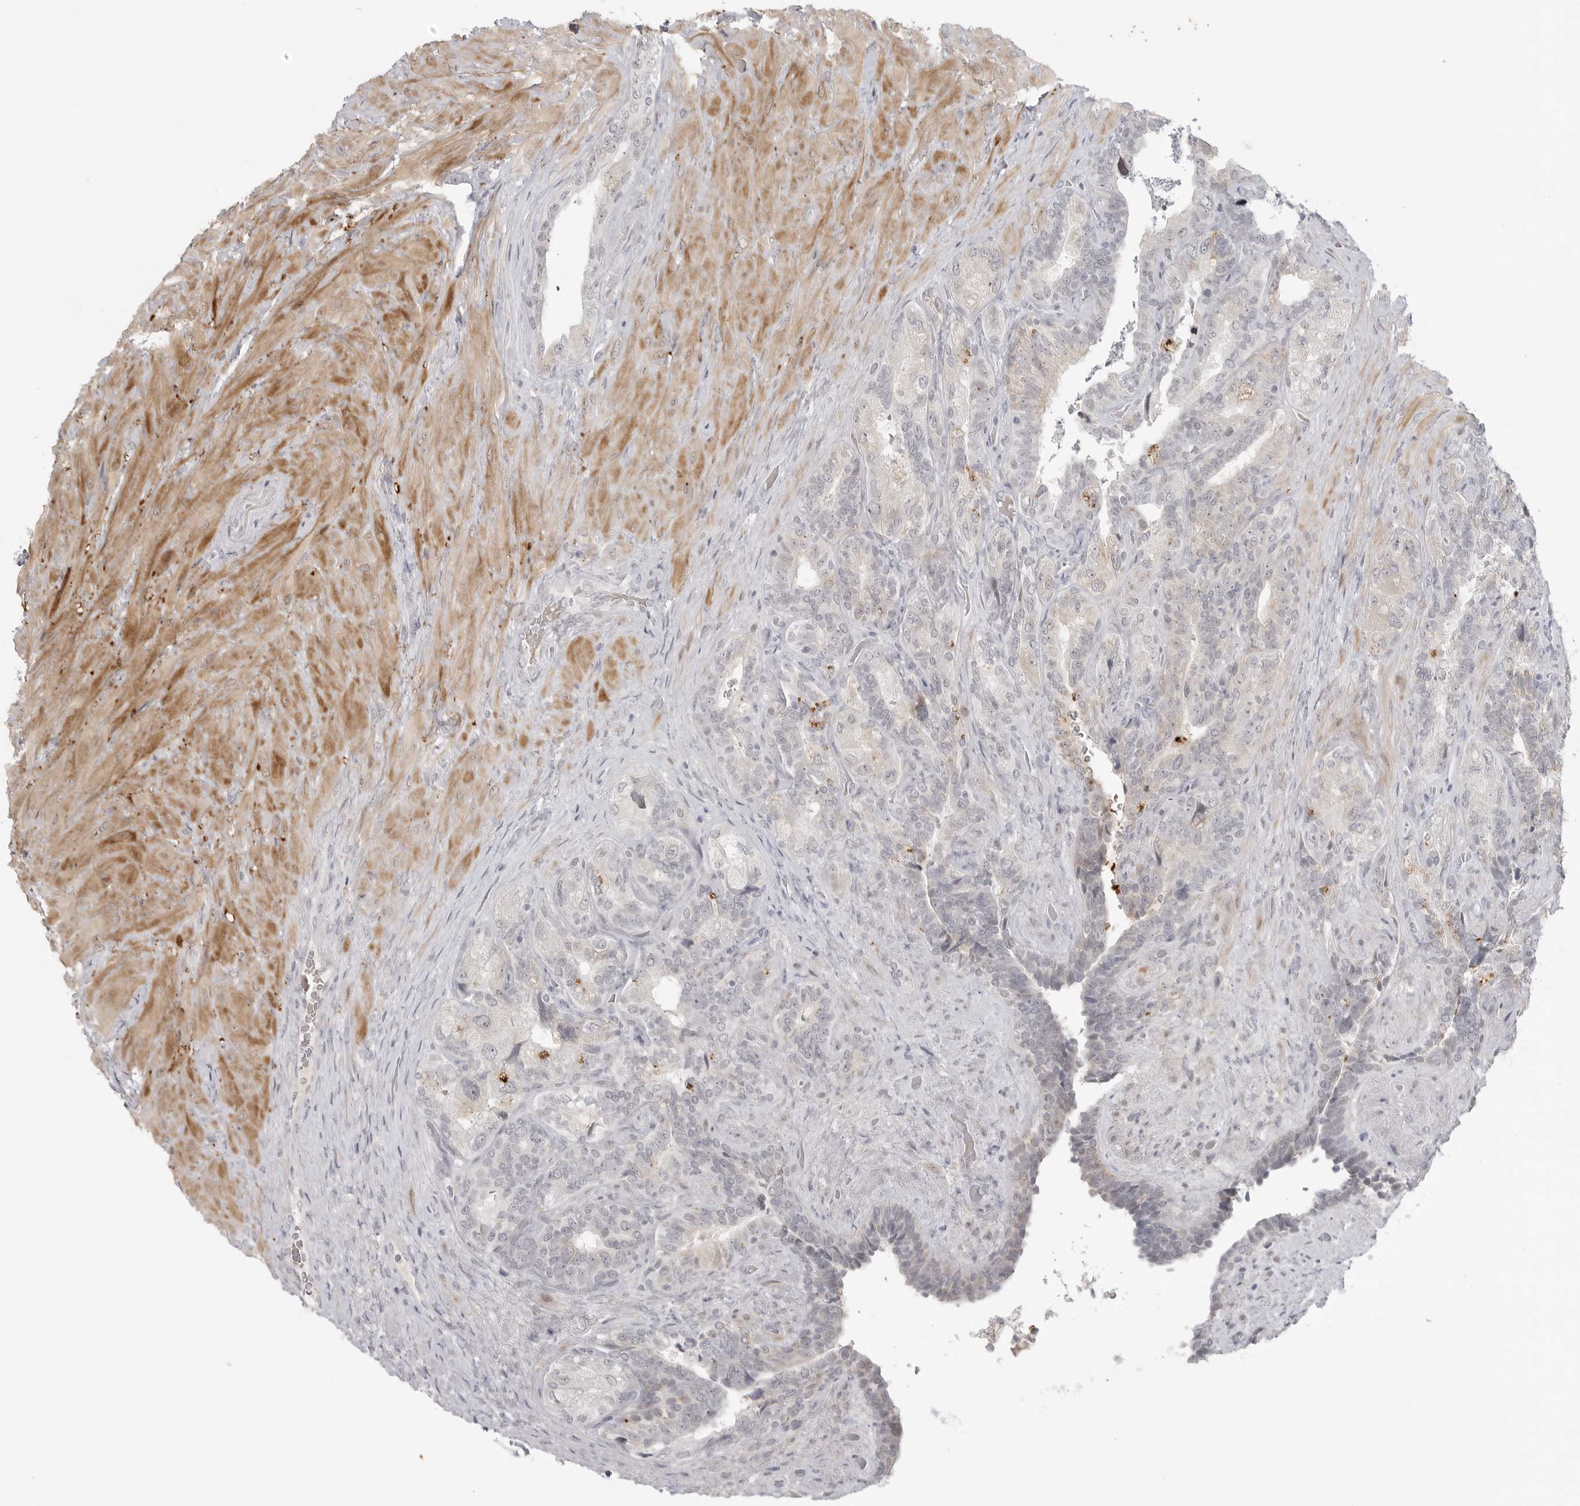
{"staining": {"intensity": "weak", "quantity": "25%-75%", "location": "cytoplasmic/membranous"}, "tissue": "seminal vesicle", "cell_type": "Glandular cells", "image_type": "normal", "snomed": [{"axis": "morphology", "description": "Normal tissue, NOS"}, {"axis": "topography", "description": "Prostate"}, {"axis": "topography", "description": "Seminal veicle"}], "caption": "Weak cytoplasmic/membranous expression for a protein is identified in about 25%-75% of glandular cells of normal seminal vesicle using IHC.", "gene": "TCTN3", "patient": {"sex": "male", "age": 67}}